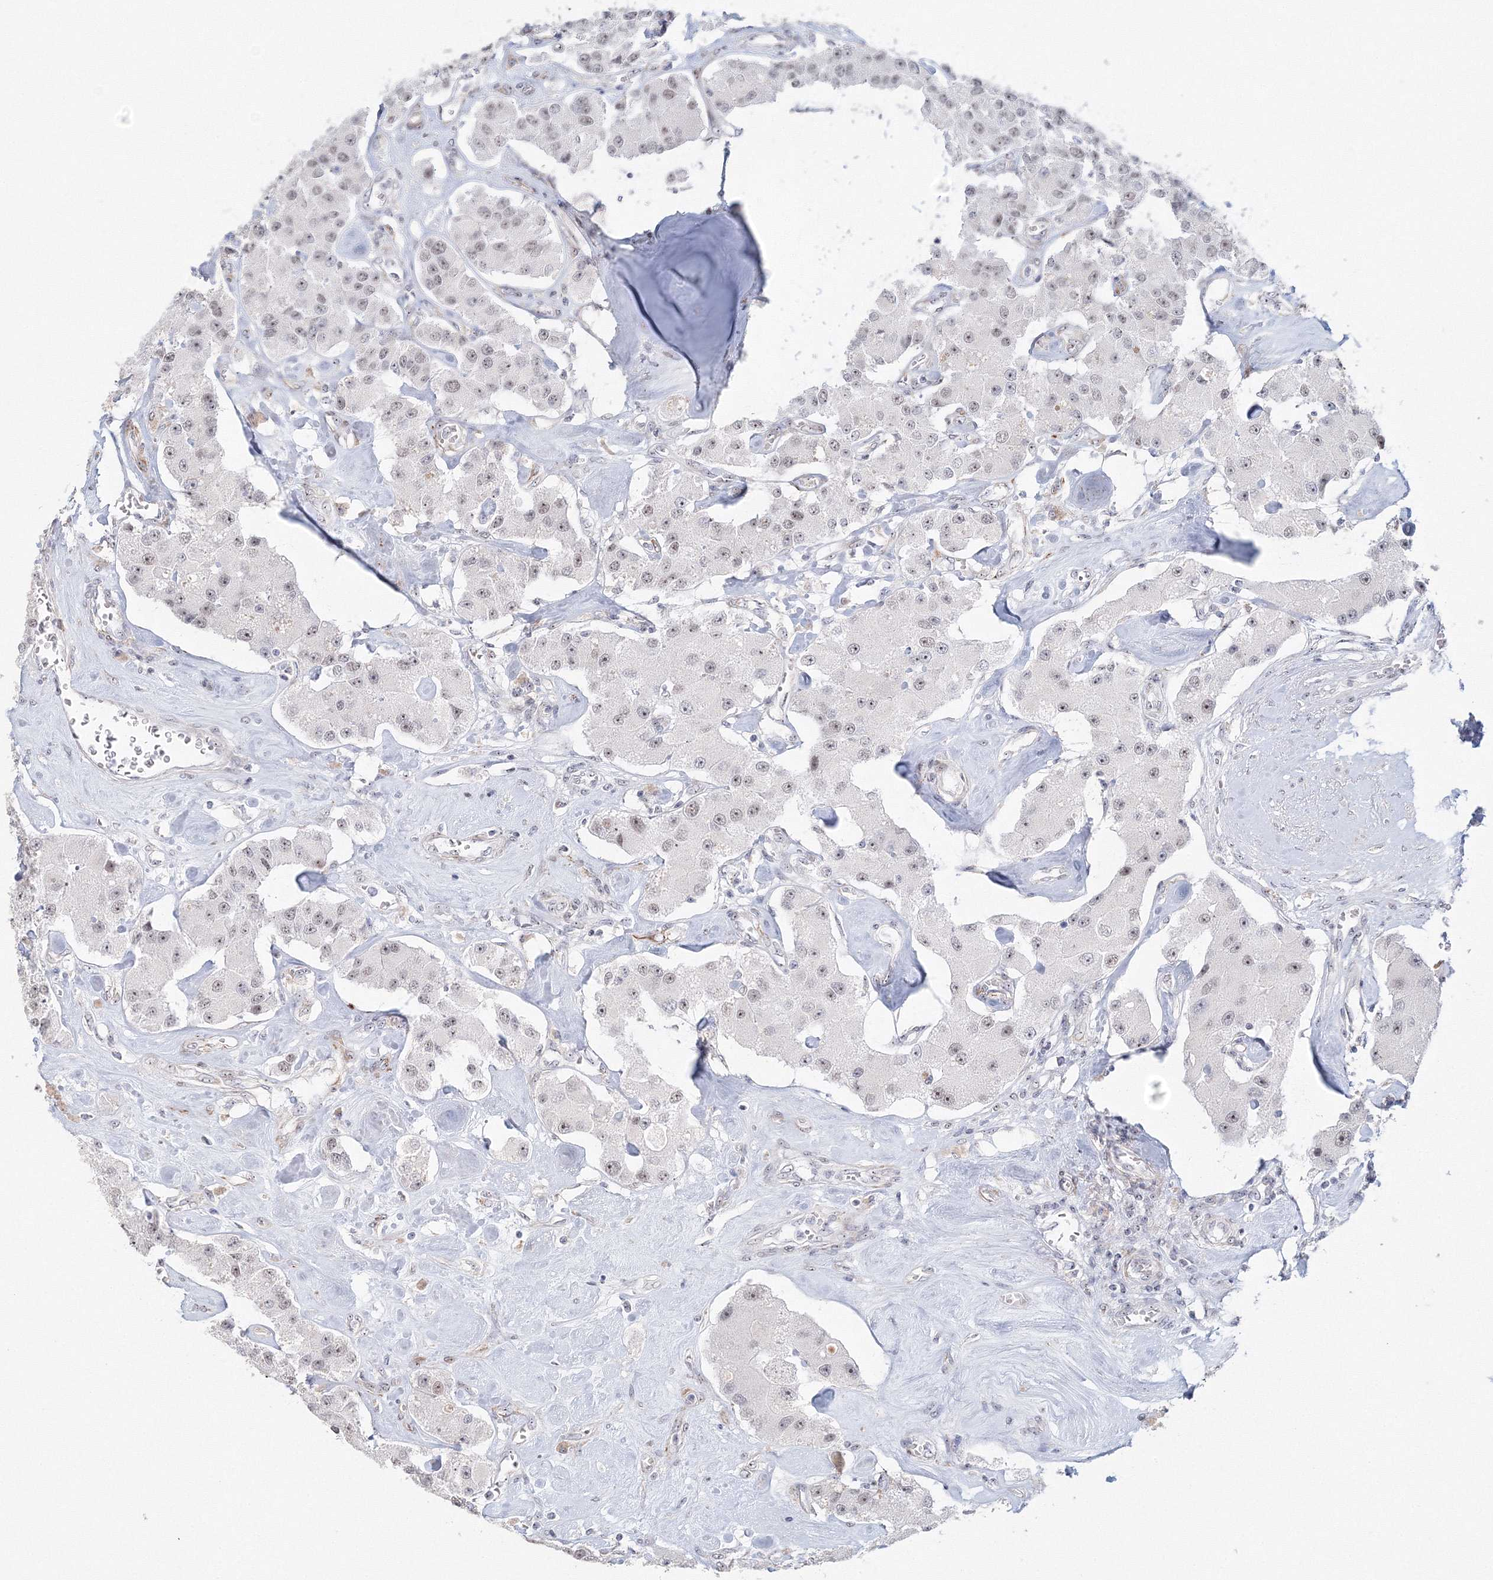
{"staining": {"intensity": "weak", "quantity": "<25%", "location": "nuclear"}, "tissue": "carcinoid", "cell_type": "Tumor cells", "image_type": "cancer", "snomed": [{"axis": "morphology", "description": "Carcinoid, malignant, NOS"}, {"axis": "topography", "description": "Pancreas"}], "caption": "High power microscopy micrograph of an IHC histopathology image of carcinoid, revealing no significant staining in tumor cells. (Immunohistochemistry (ihc), brightfield microscopy, high magnification).", "gene": "SIRT7", "patient": {"sex": "male", "age": 41}}